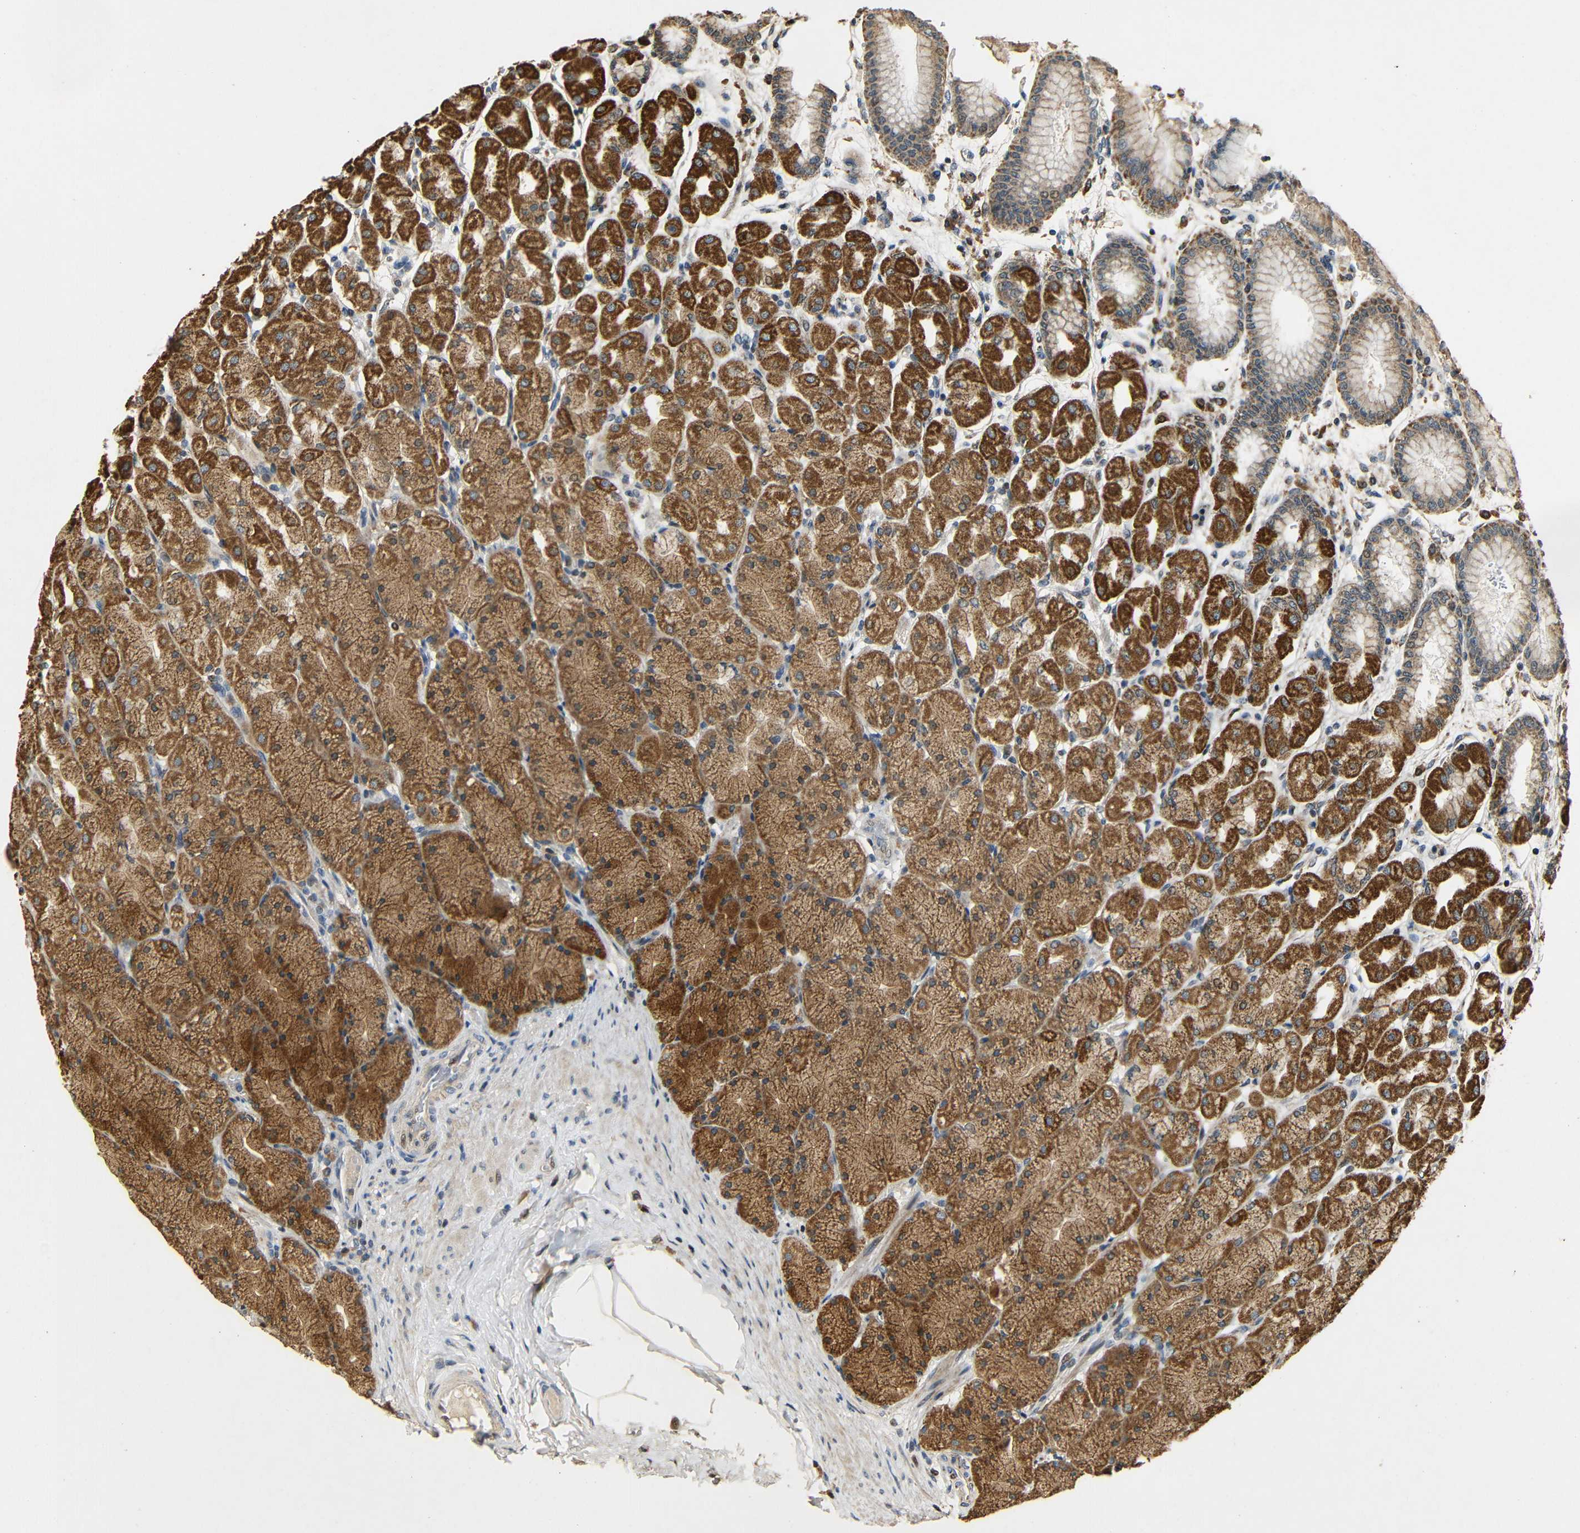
{"staining": {"intensity": "strong", "quantity": ">75%", "location": "cytoplasmic/membranous,nuclear"}, "tissue": "stomach", "cell_type": "Glandular cells", "image_type": "normal", "snomed": [{"axis": "morphology", "description": "Normal tissue, NOS"}, {"axis": "topography", "description": "Stomach, upper"}], "caption": "Approximately >75% of glandular cells in unremarkable human stomach show strong cytoplasmic/membranous,nuclear protein positivity as visualized by brown immunohistochemical staining.", "gene": "KAZALD1", "patient": {"sex": "female", "age": 56}}